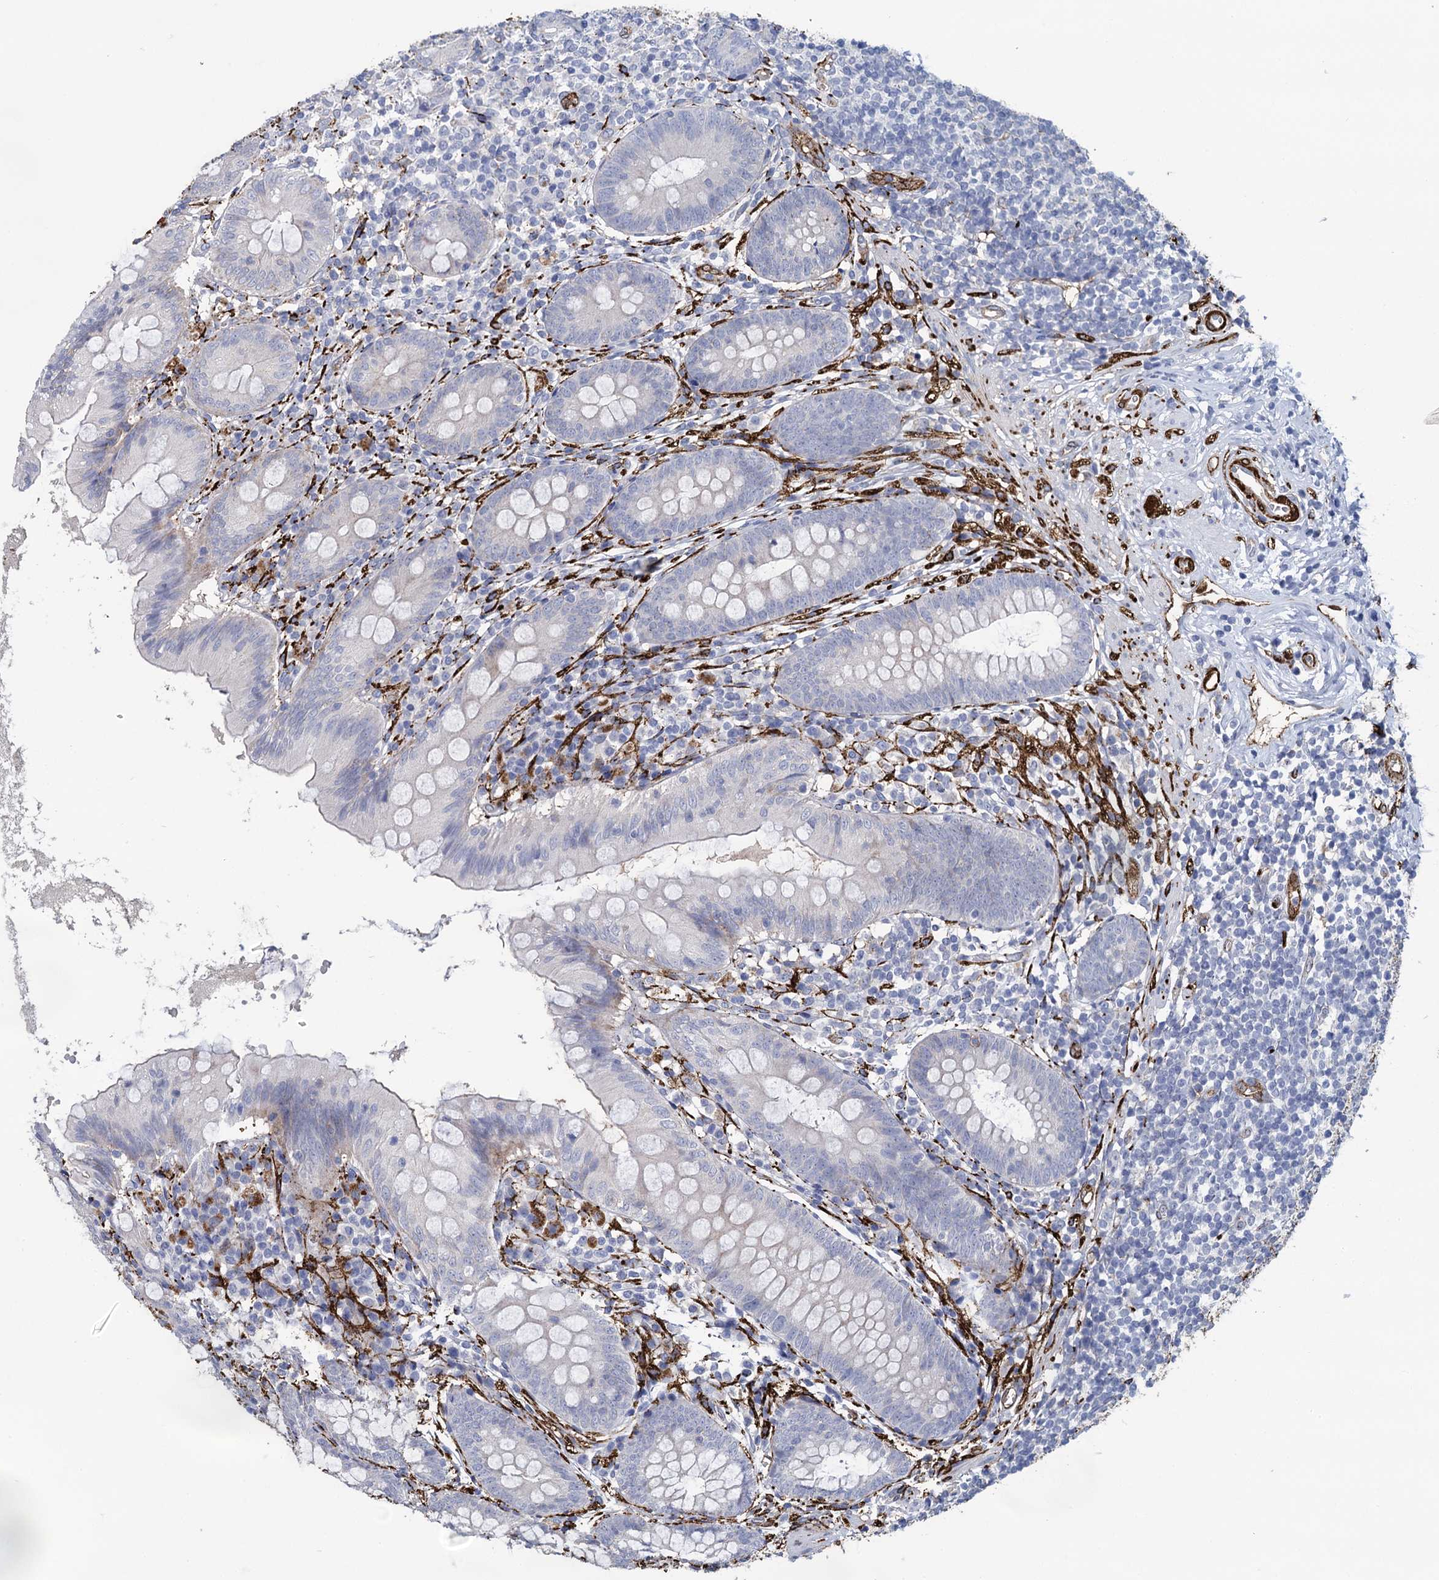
{"staining": {"intensity": "negative", "quantity": "none", "location": "none"}, "tissue": "appendix", "cell_type": "Glandular cells", "image_type": "normal", "snomed": [{"axis": "morphology", "description": "Normal tissue, NOS"}, {"axis": "topography", "description": "Appendix"}], "caption": "Immunohistochemistry (IHC) micrograph of benign appendix: appendix stained with DAB (3,3'-diaminobenzidine) reveals no significant protein expression in glandular cells.", "gene": "SNCG", "patient": {"sex": "female", "age": 51}}